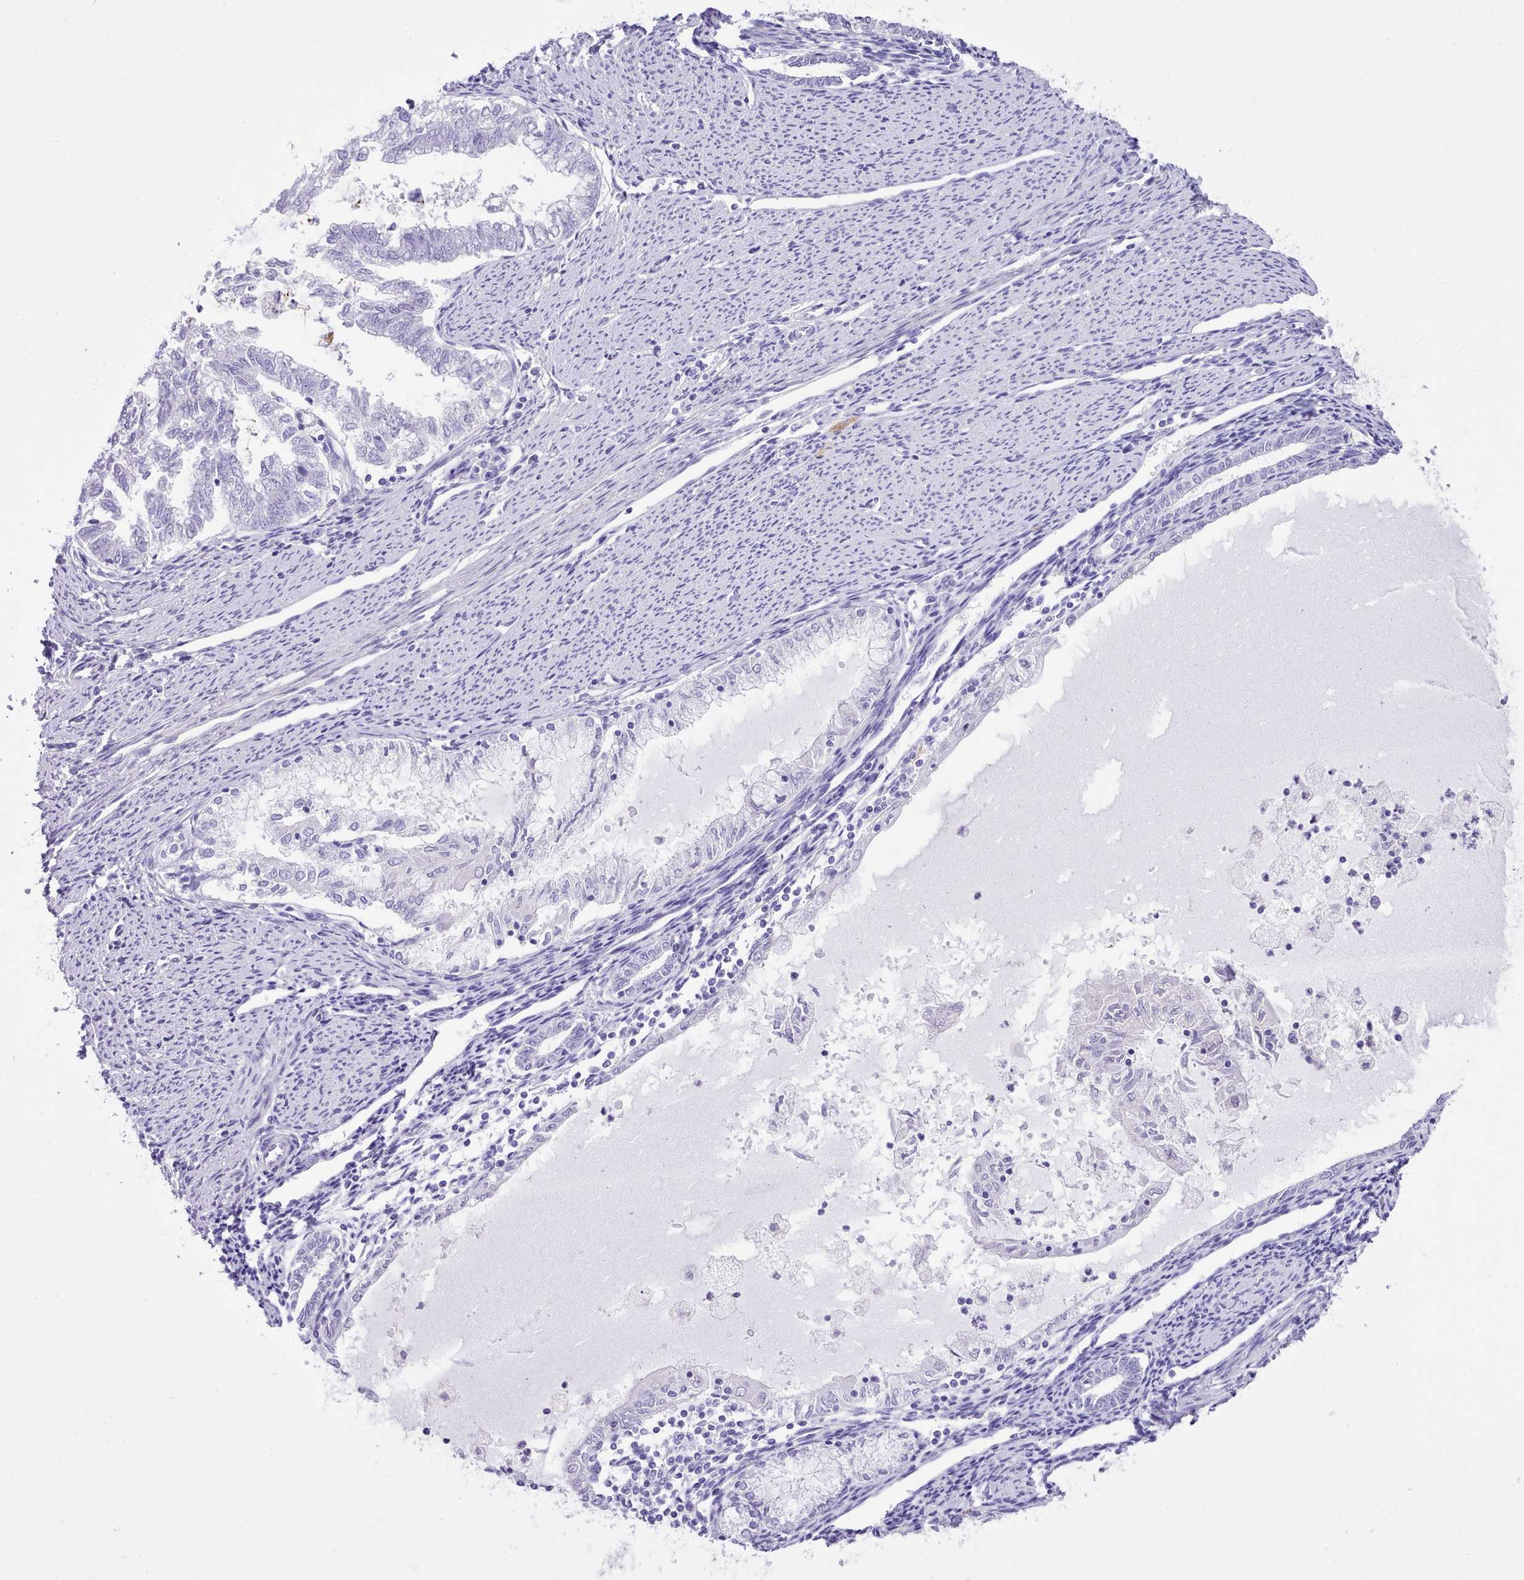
{"staining": {"intensity": "negative", "quantity": "none", "location": "none"}, "tissue": "endometrial cancer", "cell_type": "Tumor cells", "image_type": "cancer", "snomed": [{"axis": "morphology", "description": "Adenocarcinoma, NOS"}, {"axis": "topography", "description": "Endometrium"}], "caption": "Photomicrograph shows no significant protein staining in tumor cells of endometrial cancer (adenocarcinoma).", "gene": "LRRC37A", "patient": {"sex": "female", "age": 79}}